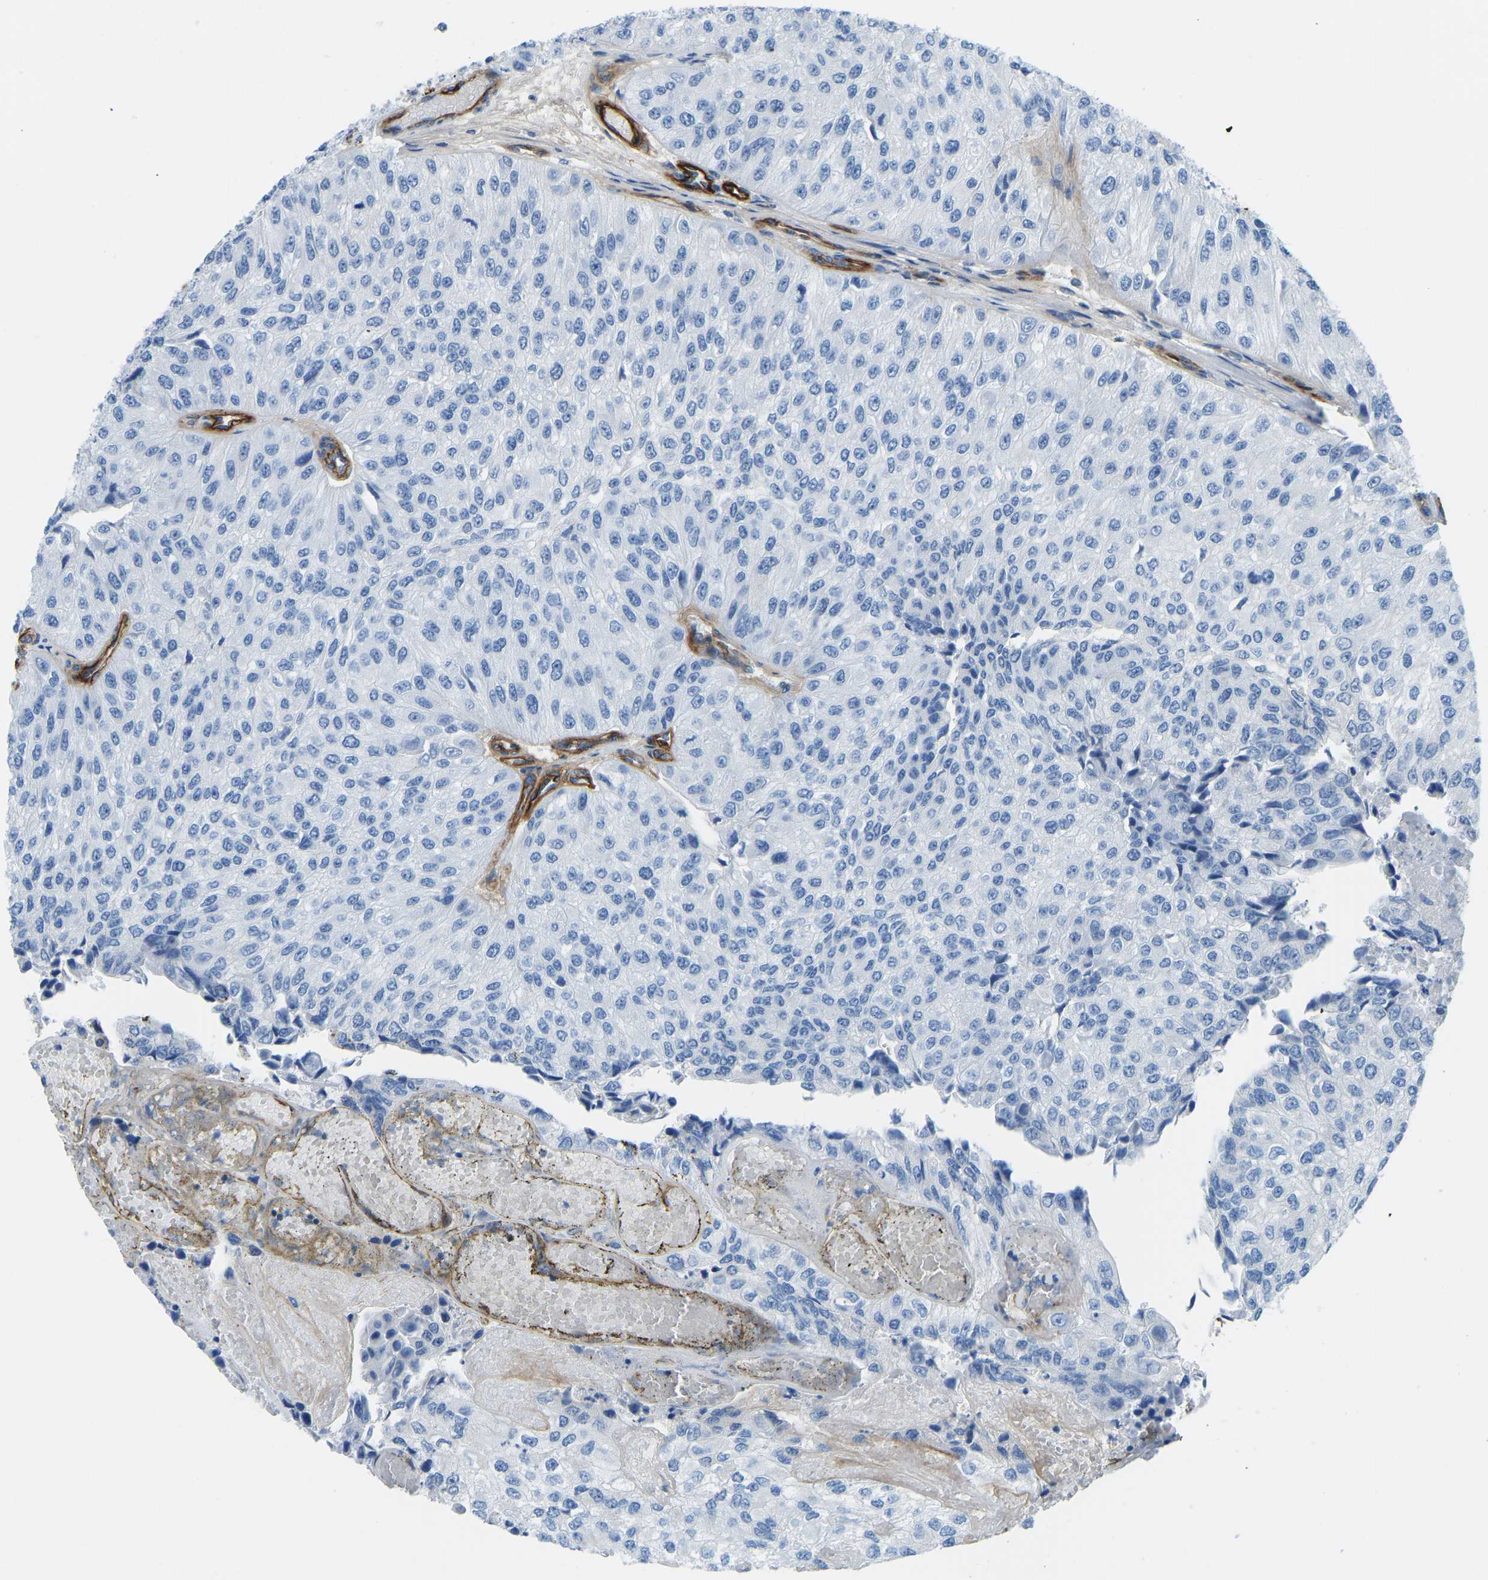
{"staining": {"intensity": "negative", "quantity": "none", "location": "none"}, "tissue": "urothelial cancer", "cell_type": "Tumor cells", "image_type": "cancer", "snomed": [{"axis": "morphology", "description": "Urothelial carcinoma, High grade"}, {"axis": "topography", "description": "Kidney"}, {"axis": "topography", "description": "Urinary bladder"}], "caption": "Urothelial cancer stained for a protein using immunohistochemistry reveals no expression tumor cells.", "gene": "COL15A1", "patient": {"sex": "male", "age": 77}}